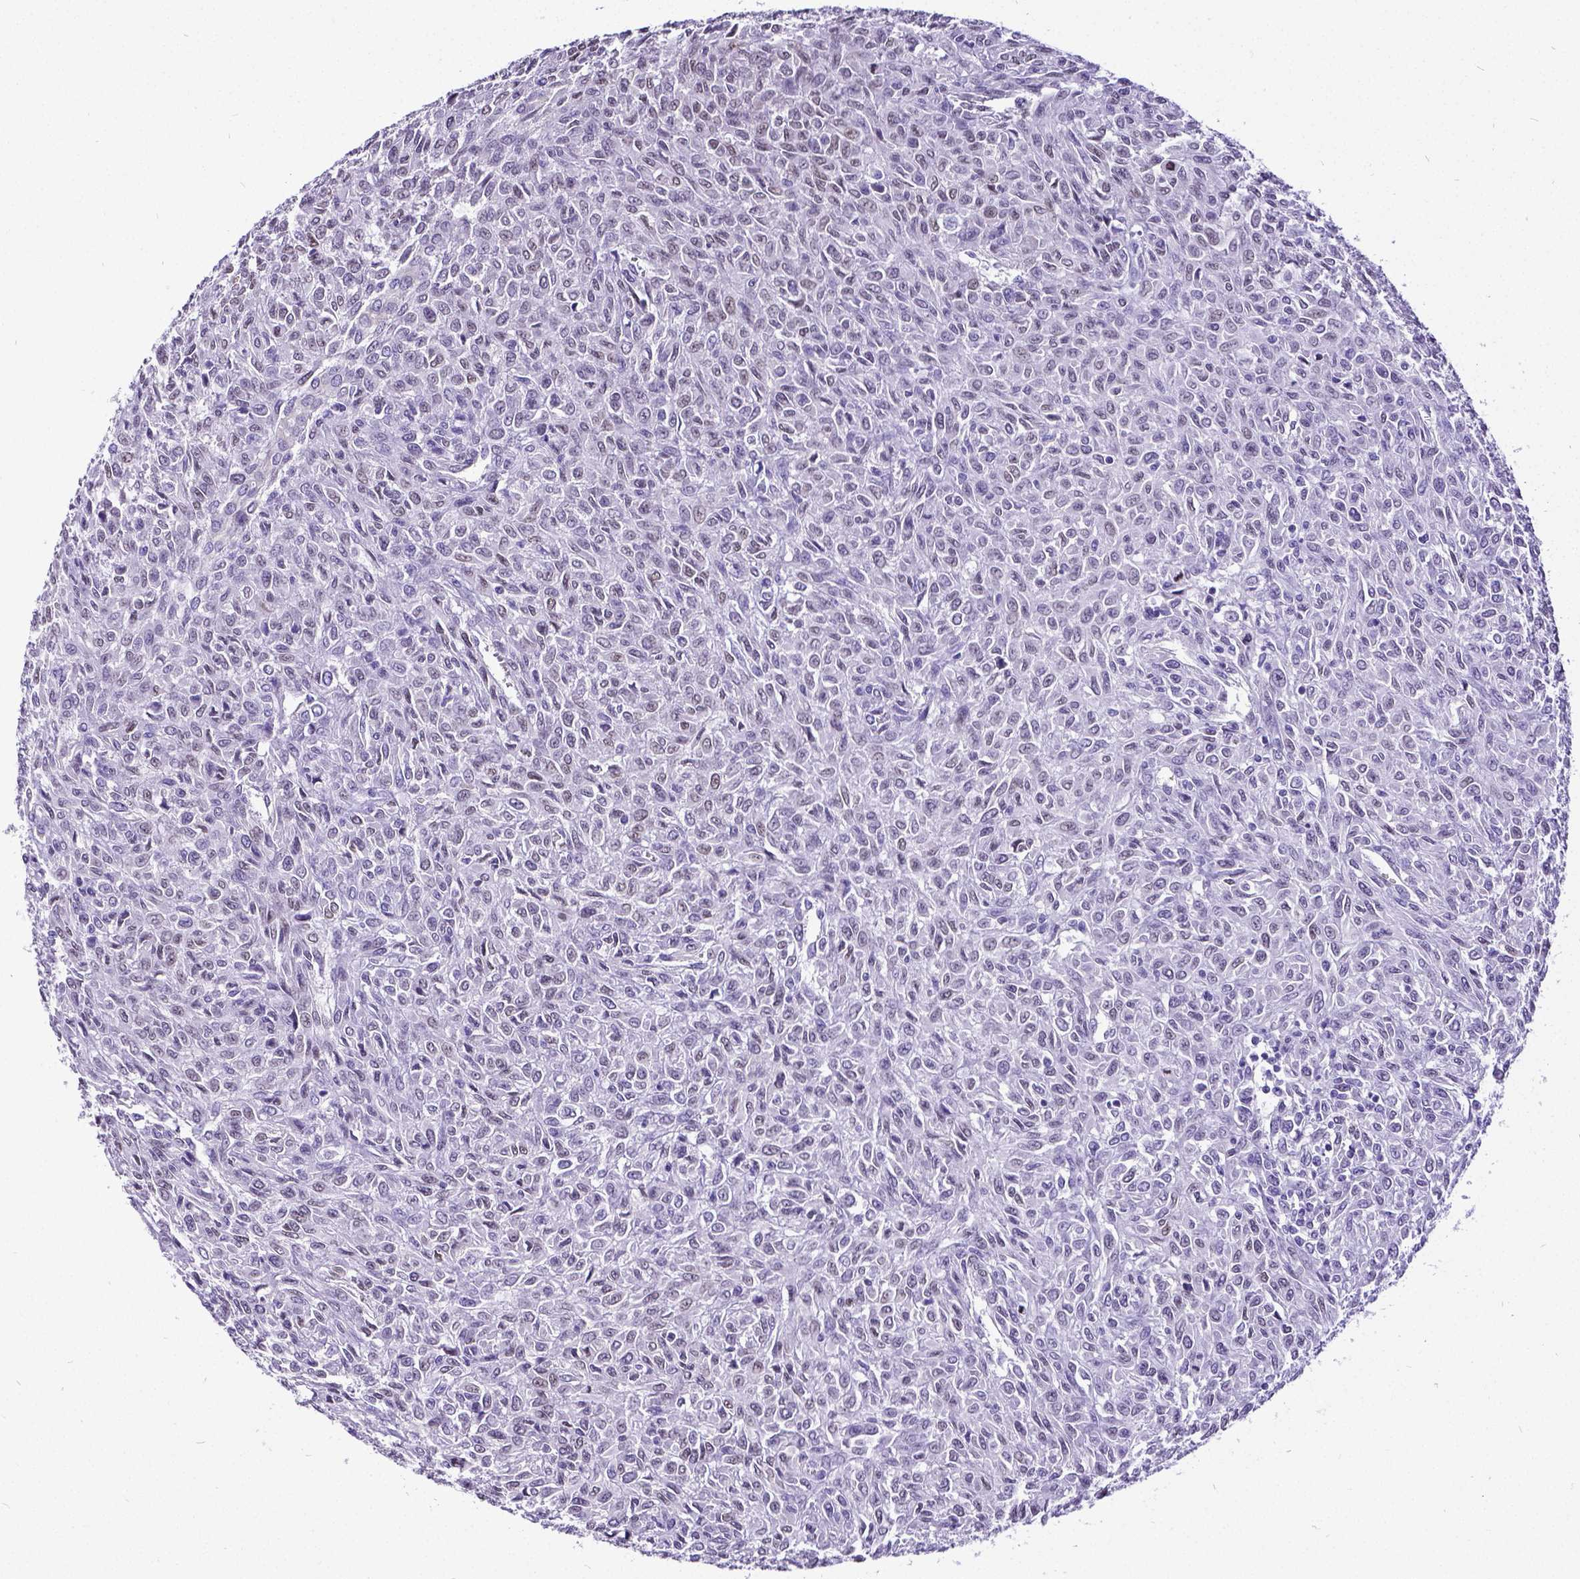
{"staining": {"intensity": "negative", "quantity": "none", "location": "none"}, "tissue": "renal cancer", "cell_type": "Tumor cells", "image_type": "cancer", "snomed": [{"axis": "morphology", "description": "Adenocarcinoma, NOS"}, {"axis": "topography", "description": "Kidney"}], "caption": "A micrograph of human adenocarcinoma (renal) is negative for staining in tumor cells.", "gene": "SATB2", "patient": {"sex": "male", "age": 58}}